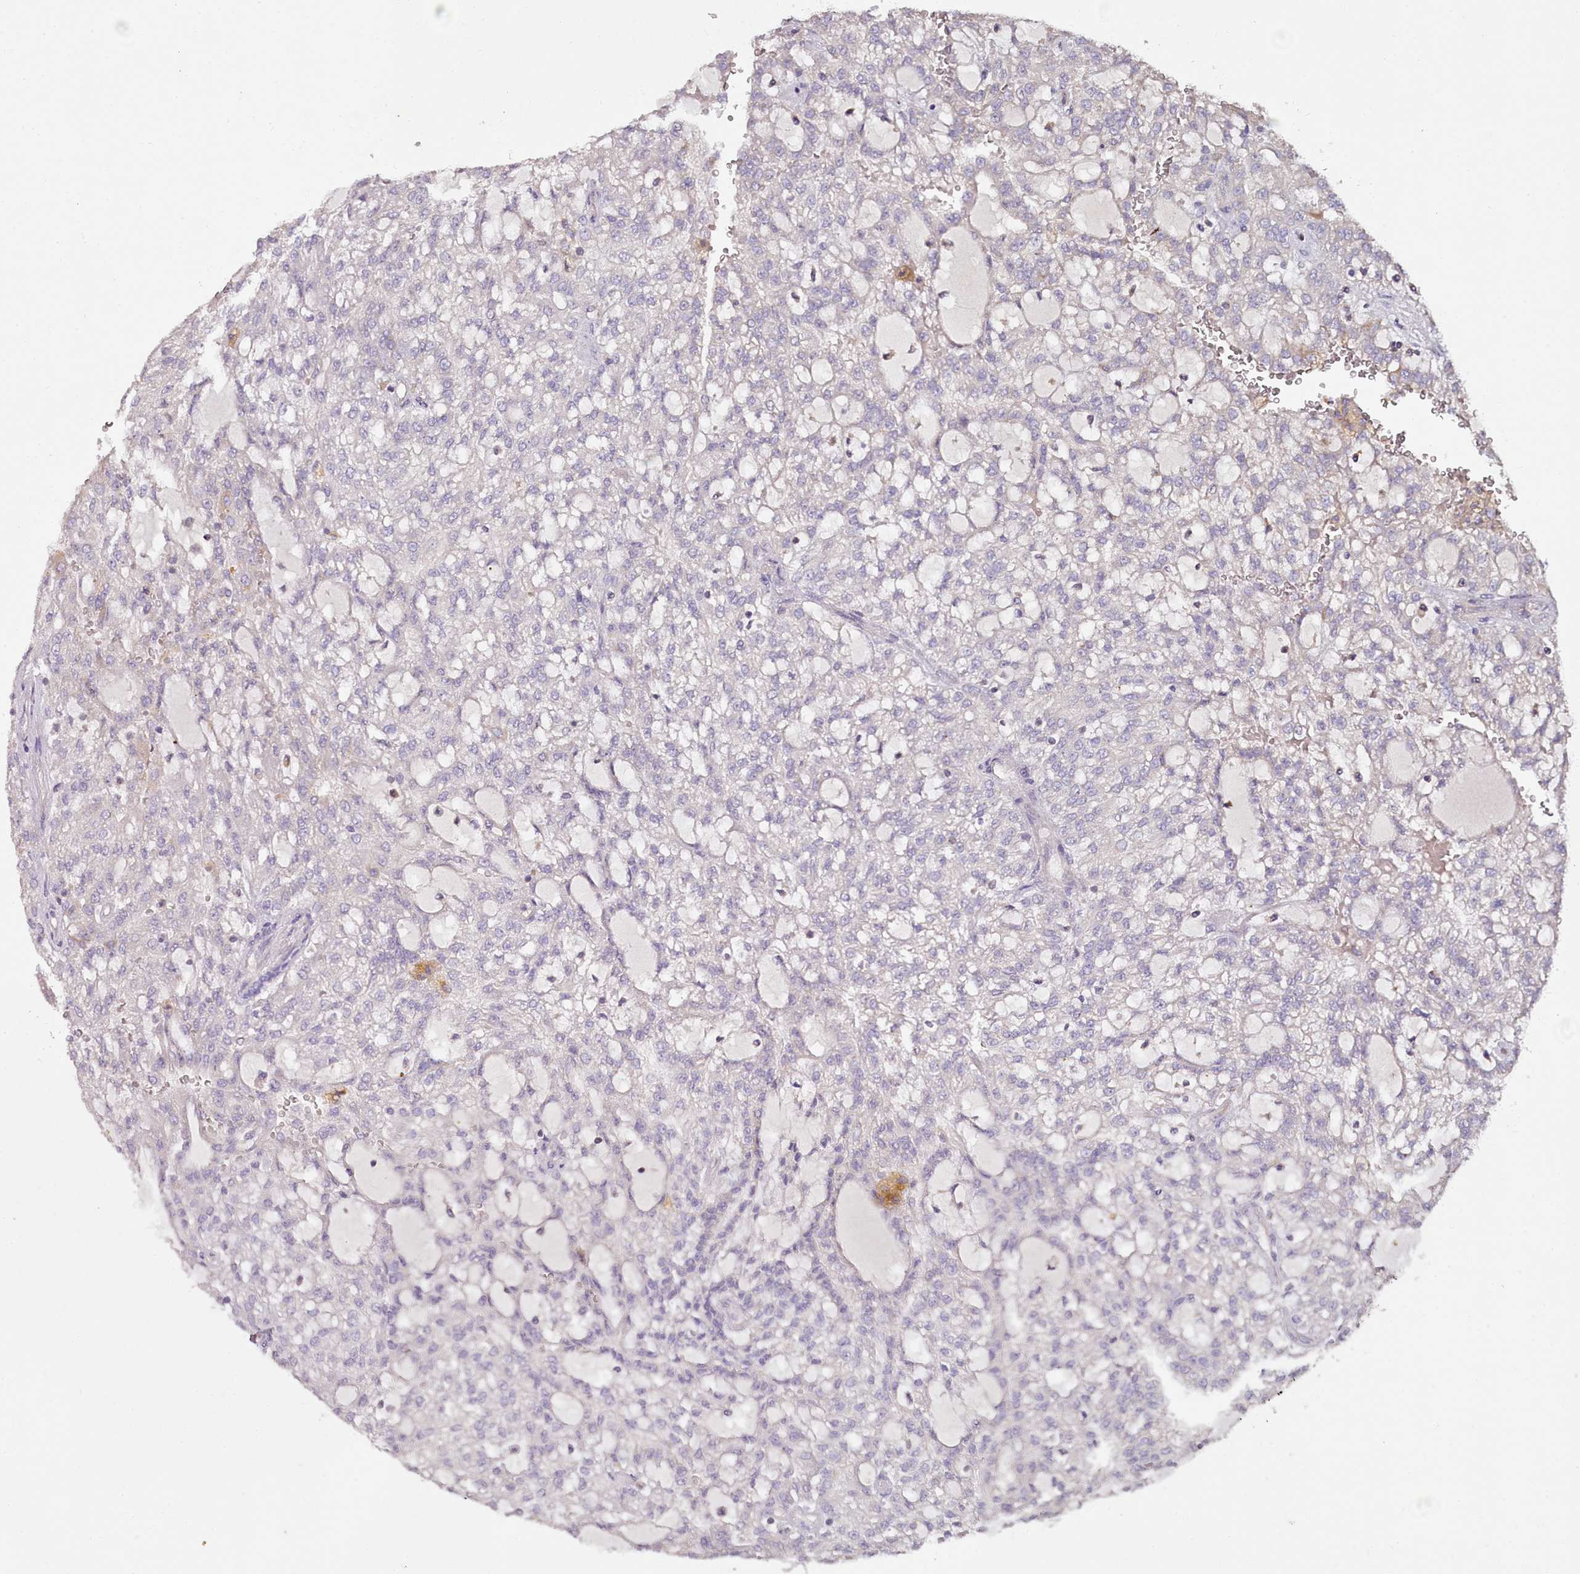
{"staining": {"intensity": "negative", "quantity": "none", "location": "none"}, "tissue": "renal cancer", "cell_type": "Tumor cells", "image_type": "cancer", "snomed": [{"axis": "morphology", "description": "Adenocarcinoma, NOS"}, {"axis": "topography", "description": "Kidney"}], "caption": "An immunohistochemistry image of adenocarcinoma (renal) is shown. There is no staining in tumor cells of adenocarcinoma (renal).", "gene": "ACSS1", "patient": {"sex": "male", "age": 63}}